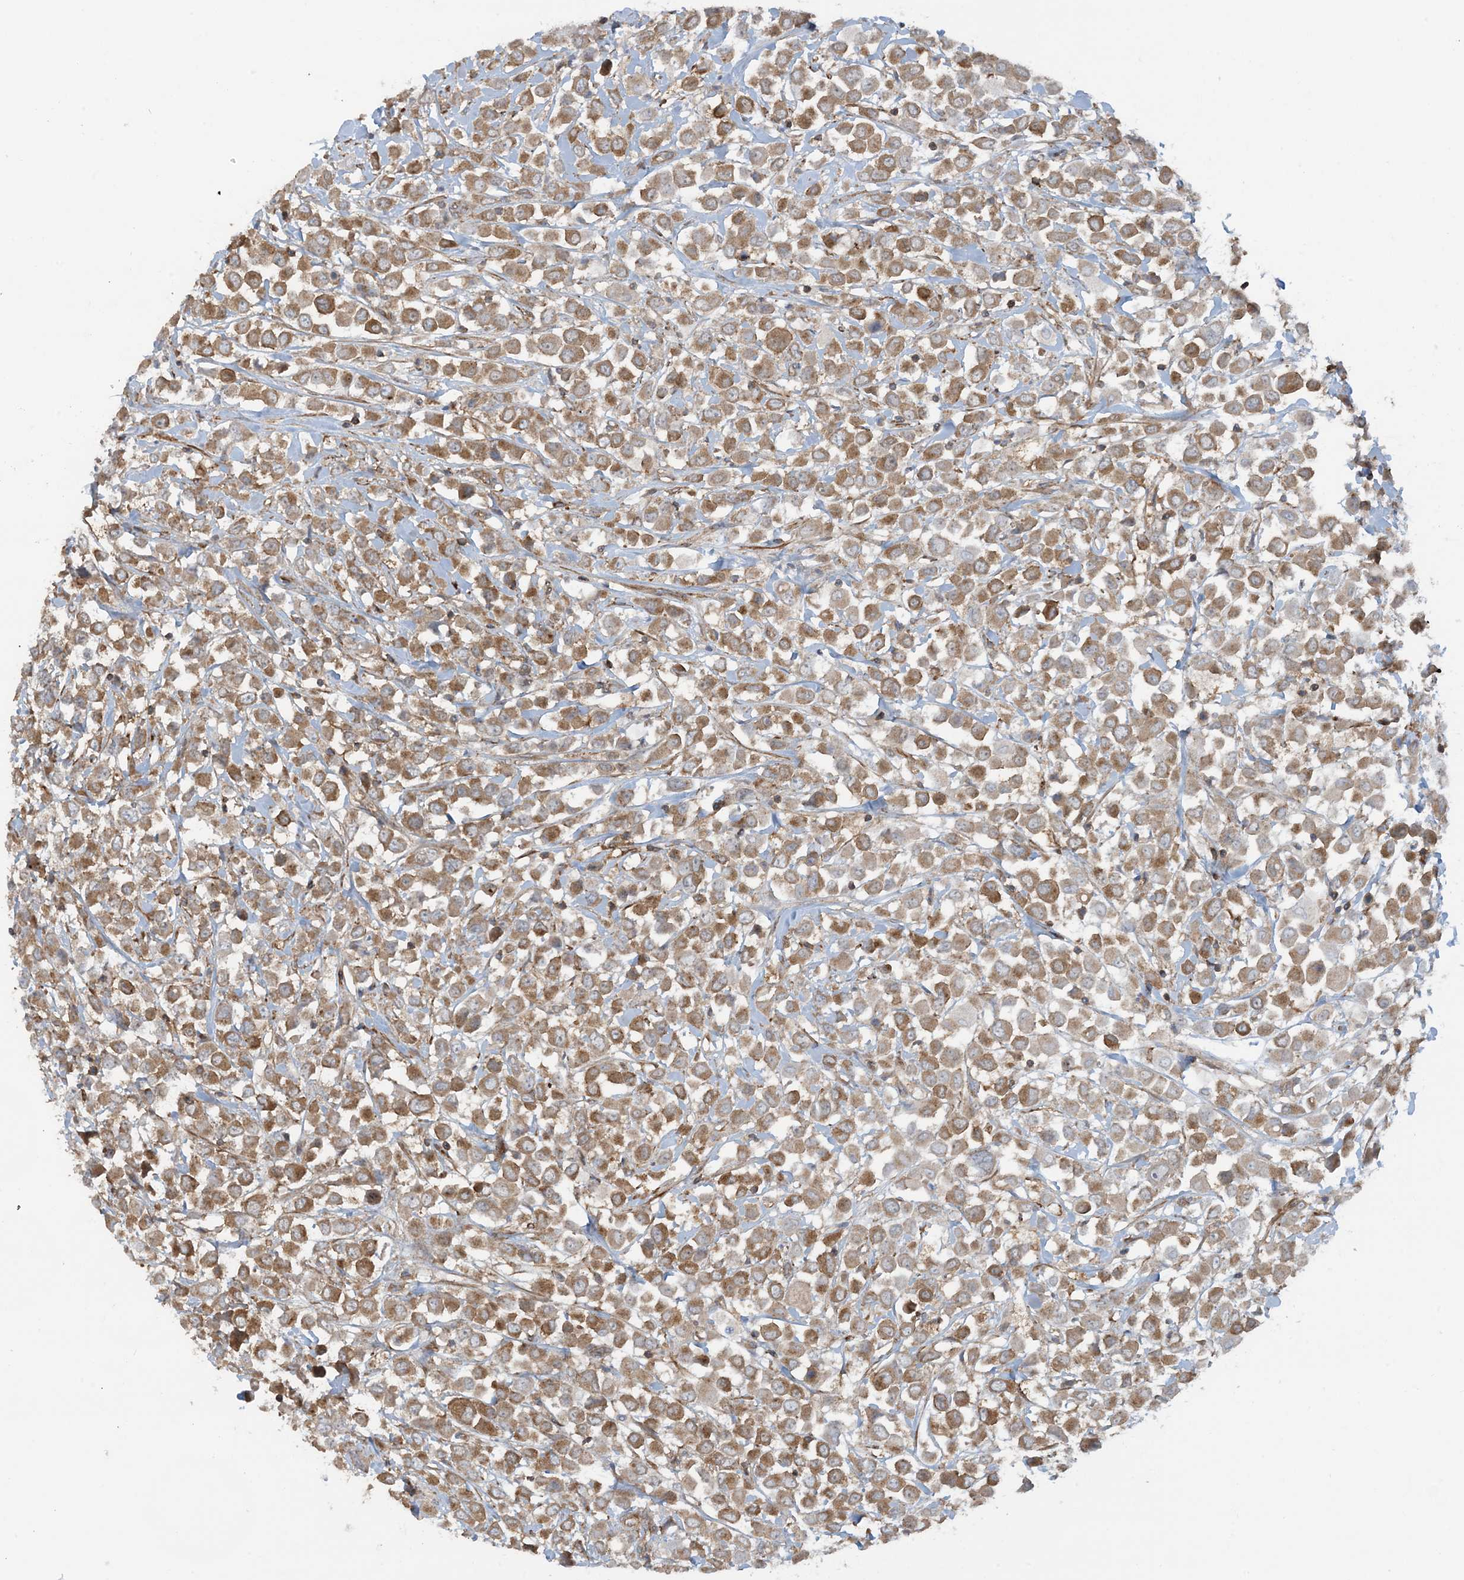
{"staining": {"intensity": "moderate", "quantity": ">75%", "location": "cytoplasmic/membranous"}, "tissue": "breast cancer", "cell_type": "Tumor cells", "image_type": "cancer", "snomed": [{"axis": "morphology", "description": "Duct carcinoma"}, {"axis": "topography", "description": "Breast"}], "caption": "Protein expression analysis of human breast cancer (intraductal carcinoma) reveals moderate cytoplasmic/membranous positivity in about >75% of tumor cells.", "gene": "STAM2", "patient": {"sex": "female", "age": 61}}